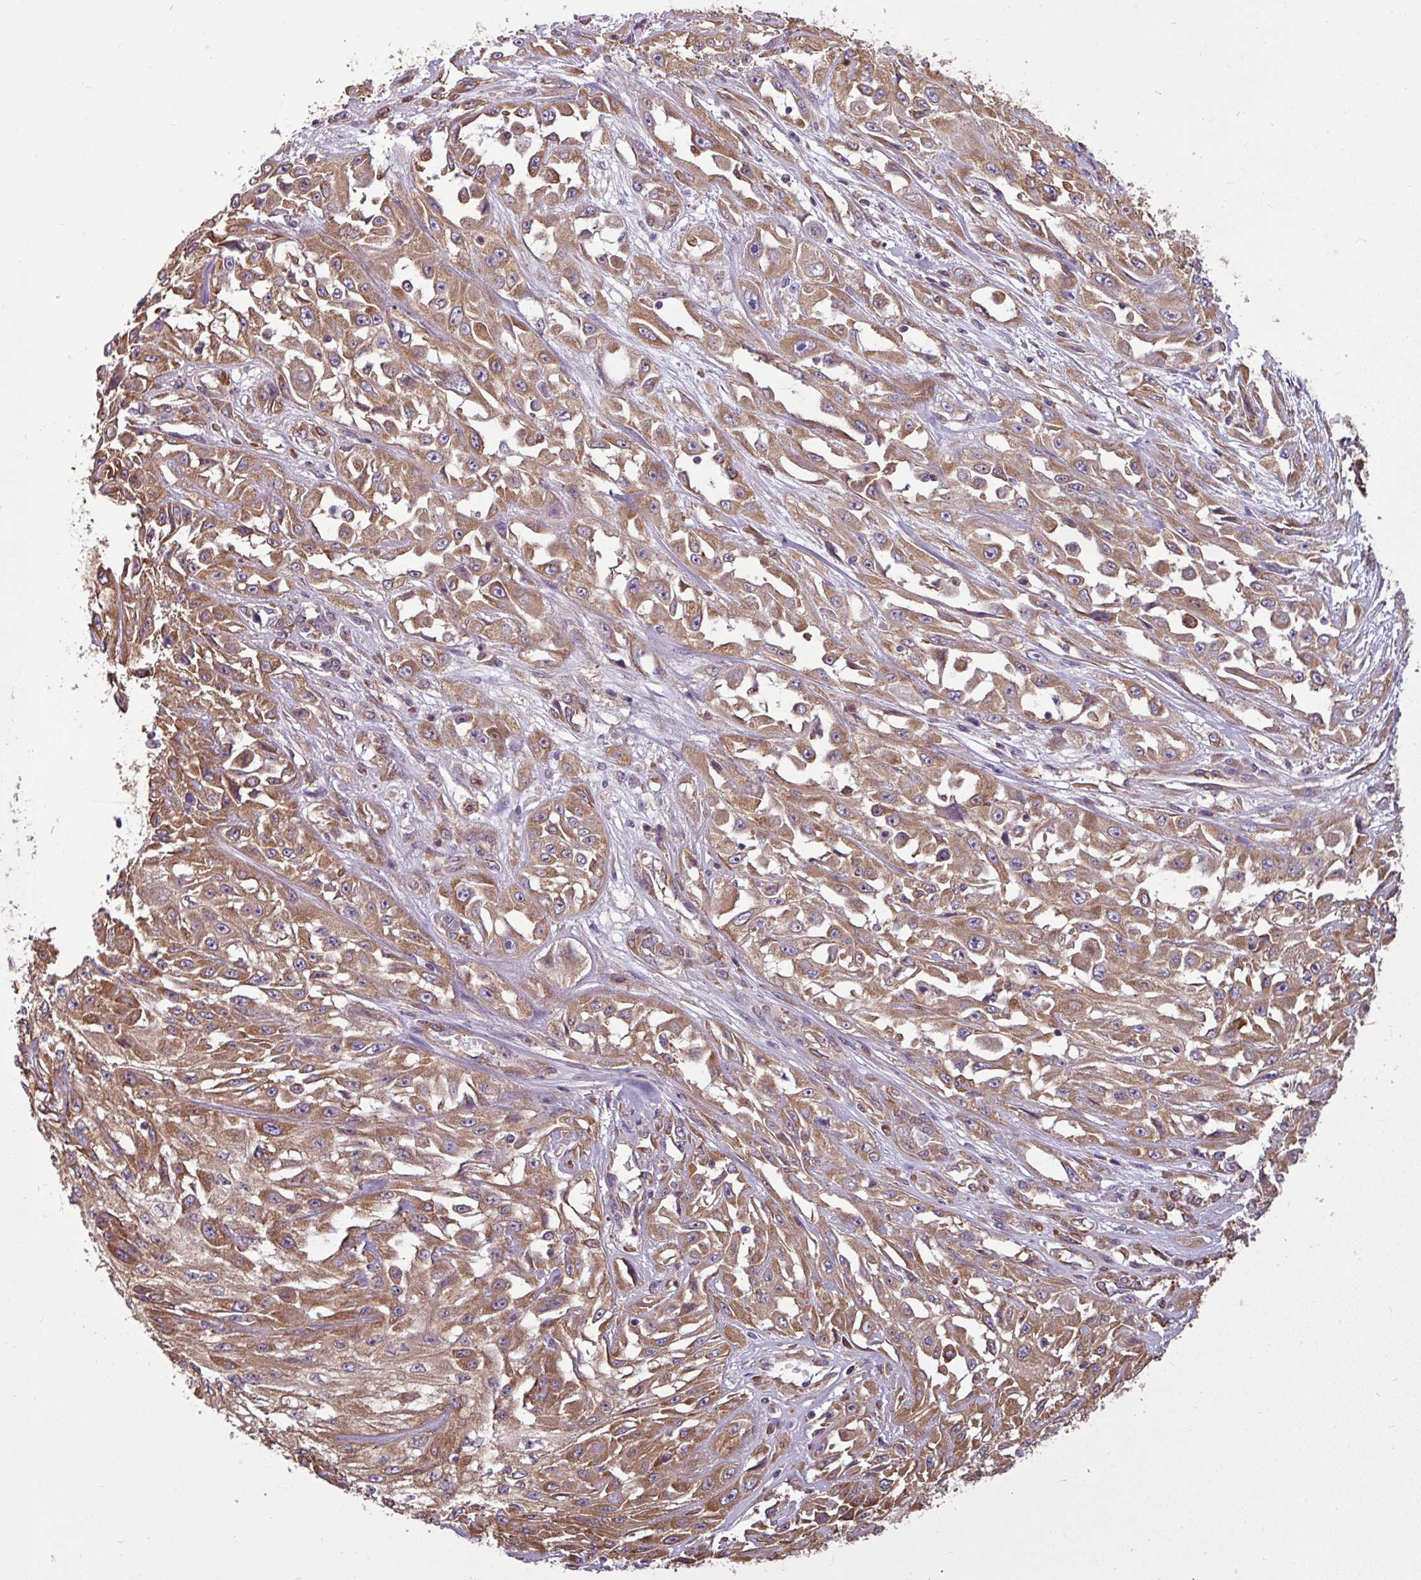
{"staining": {"intensity": "moderate", "quantity": ">75%", "location": "cytoplasmic/membranous"}, "tissue": "skin cancer", "cell_type": "Tumor cells", "image_type": "cancer", "snomed": [{"axis": "morphology", "description": "Squamous cell carcinoma, NOS"}, {"axis": "morphology", "description": "Squamous cell carcinoma, metastatic, NOS"}, {"axis": "topography", "description": "Skin"}, {"axis": "topography", "description": "Lymph node"}], "caption": "A photomicrograph of squamous cell carcinoma (skin) stained for a protein shows moderate cytoplasmic/membranous brown staining in tumor cells.", "gene": "PACSIN2", "patient": {"sex": "male", "age": 75}}